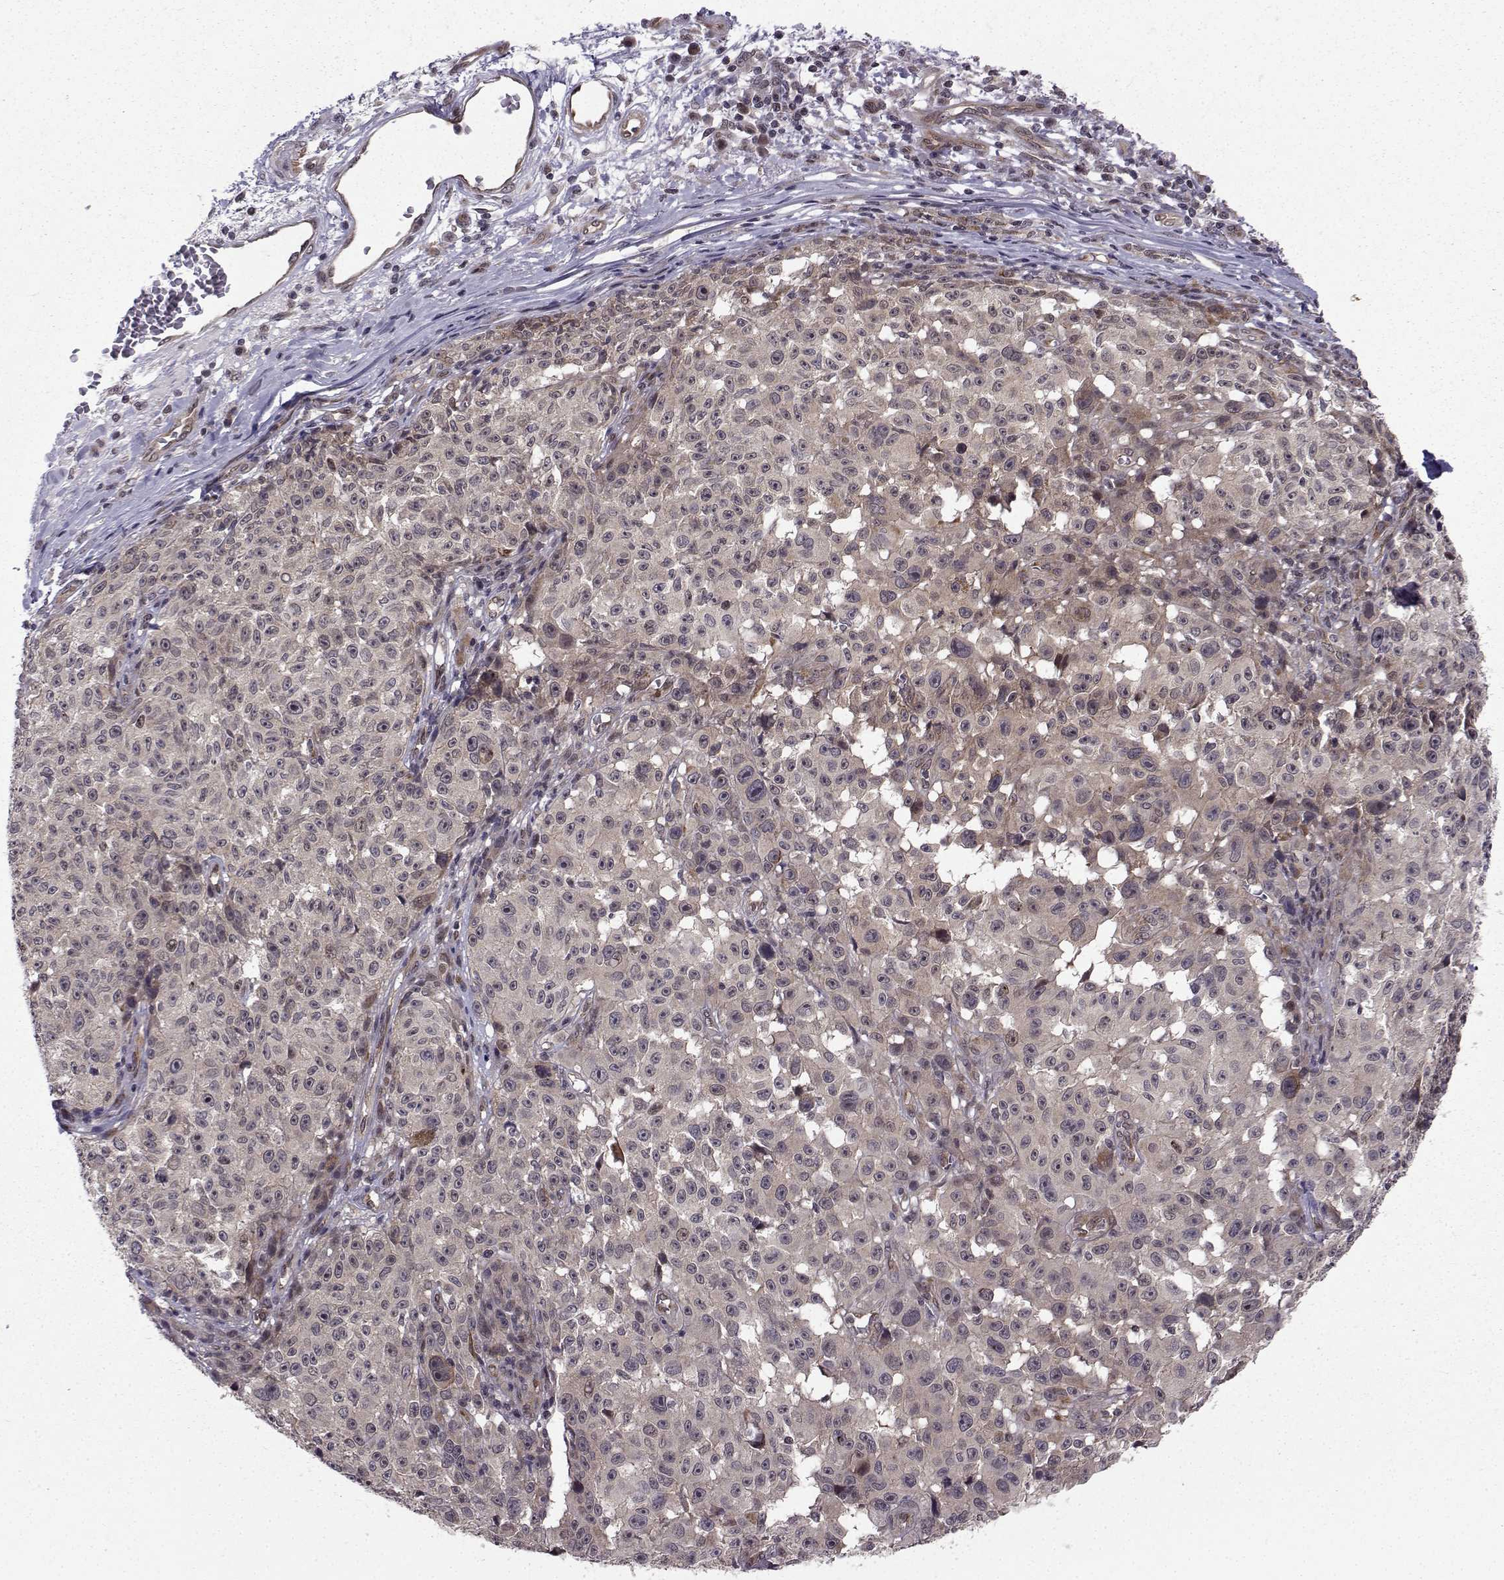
{"staining": {"intensity": "weak", "quantity": "<25%", "location": "cytoplasmic/membranous"}, "tissue": "melanoma", "cell_type": "Tumor cells", "image_type": "cancer", "snomed": [{"axis": "morphology", "description": "Malignant melanoma, NOS"}, {"axis": "topography", "description": "Skin"}], "caption": "Immunohistochemical staining of human malignant melanoma displays no significant staining in tumor cells. The staining was performed using DAB to visualize the protein expression in brown, while the nuclei were stained in blue with hematoxylin (Magnification: 20x).", "gene": "PKN2", "patient": {"sex": "female", "age": 82}}